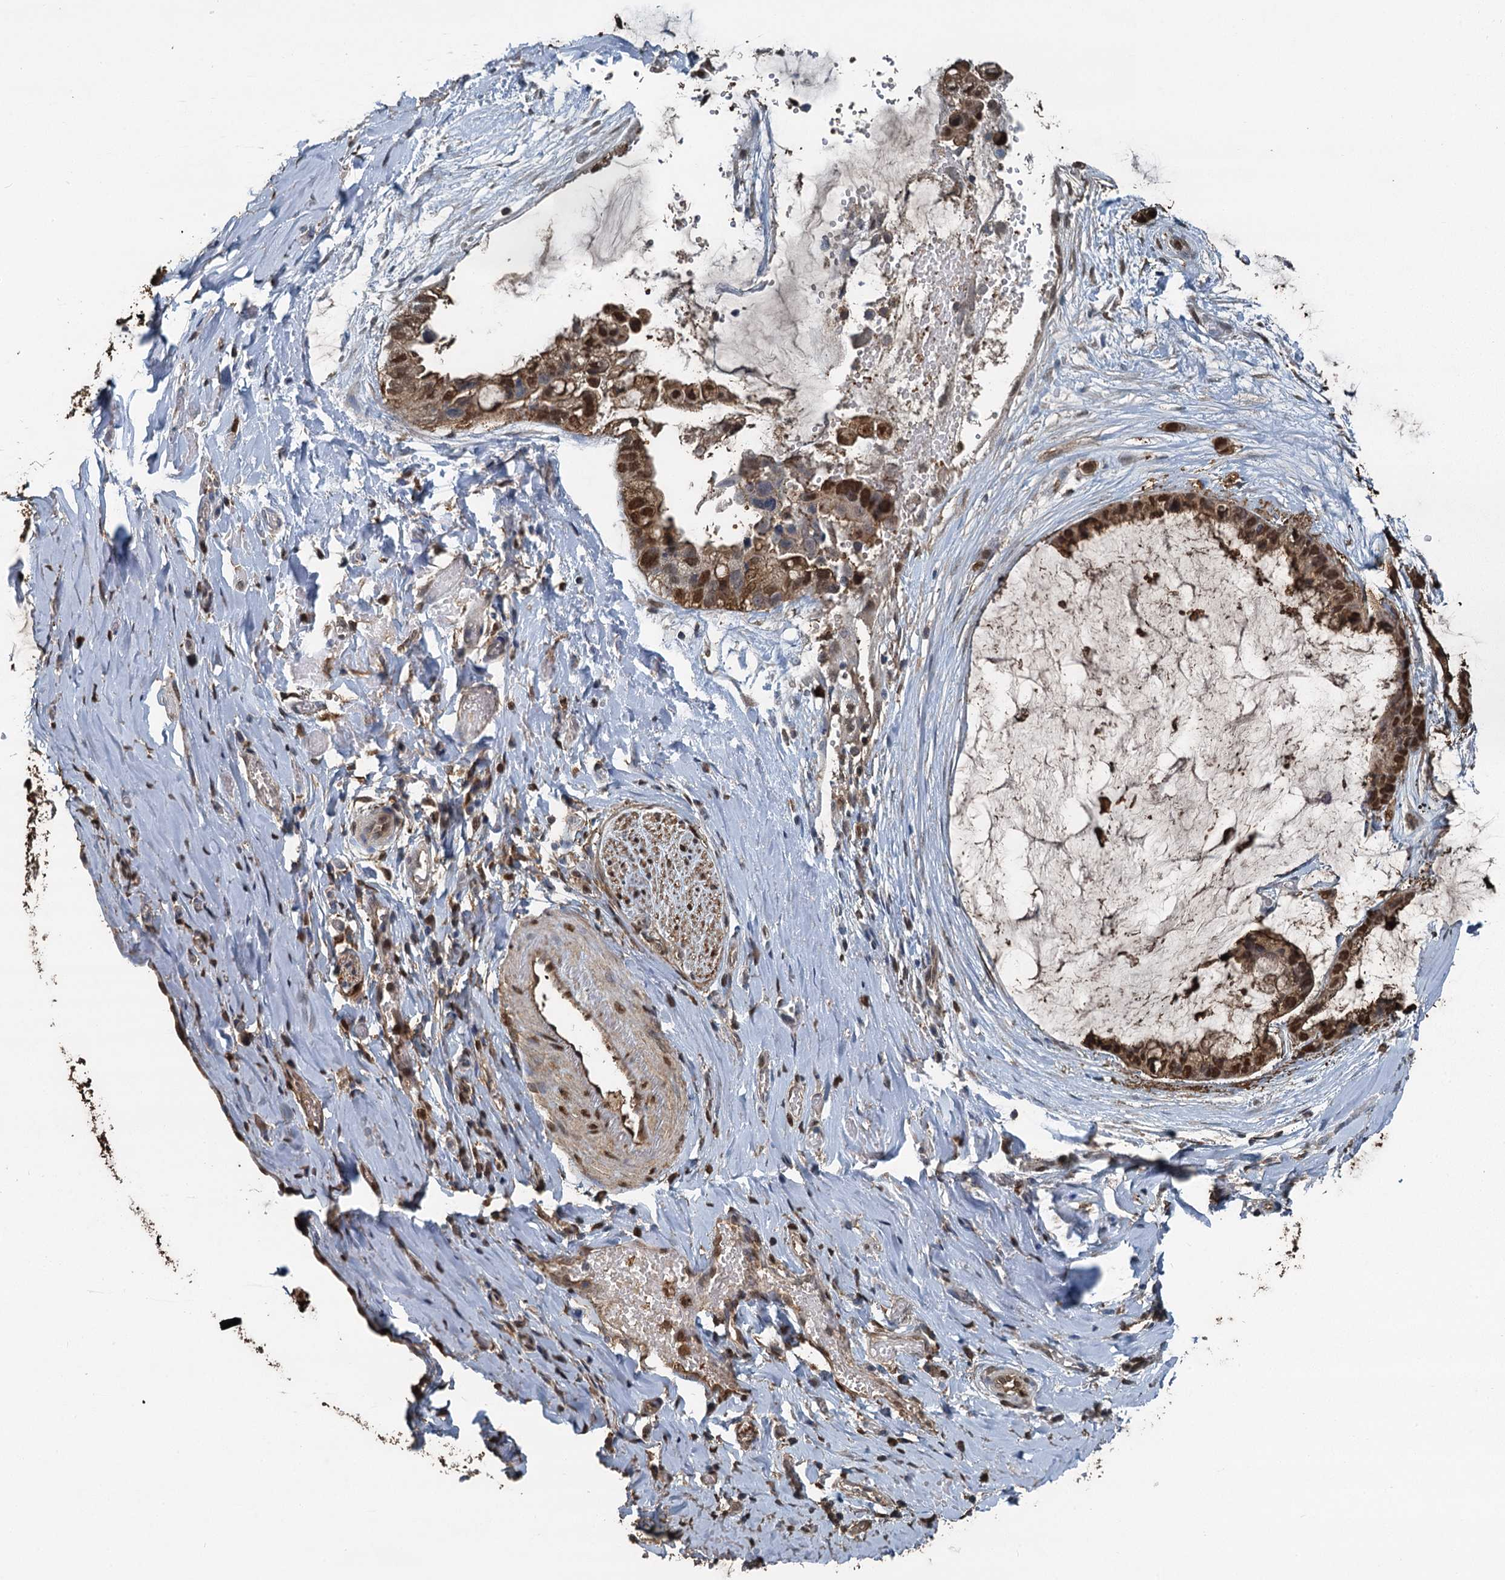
{"staining": {"intensity": "moderate", "quantity": ">75%", "location": "cytoplasmic/membranous,nuclear"}, "tissue": "ovarian cancer", "cell_type": "Tumor cells", "image_type": "cancer", "snomed": [{"axis": "morphology", "description": "Cystadenocarcinoma, mucinous, NOS"}, {"axis": "topography", "description": "Ovary"}], "caption": "Brown immunohistochemical staining in human ovarian cancer exhibits moderate cytoplasmic/membranous and nuclear expression in about >75% of tumor cells.", "gene": "S100A6", "patient": {"sex": "female", "age": 39}}